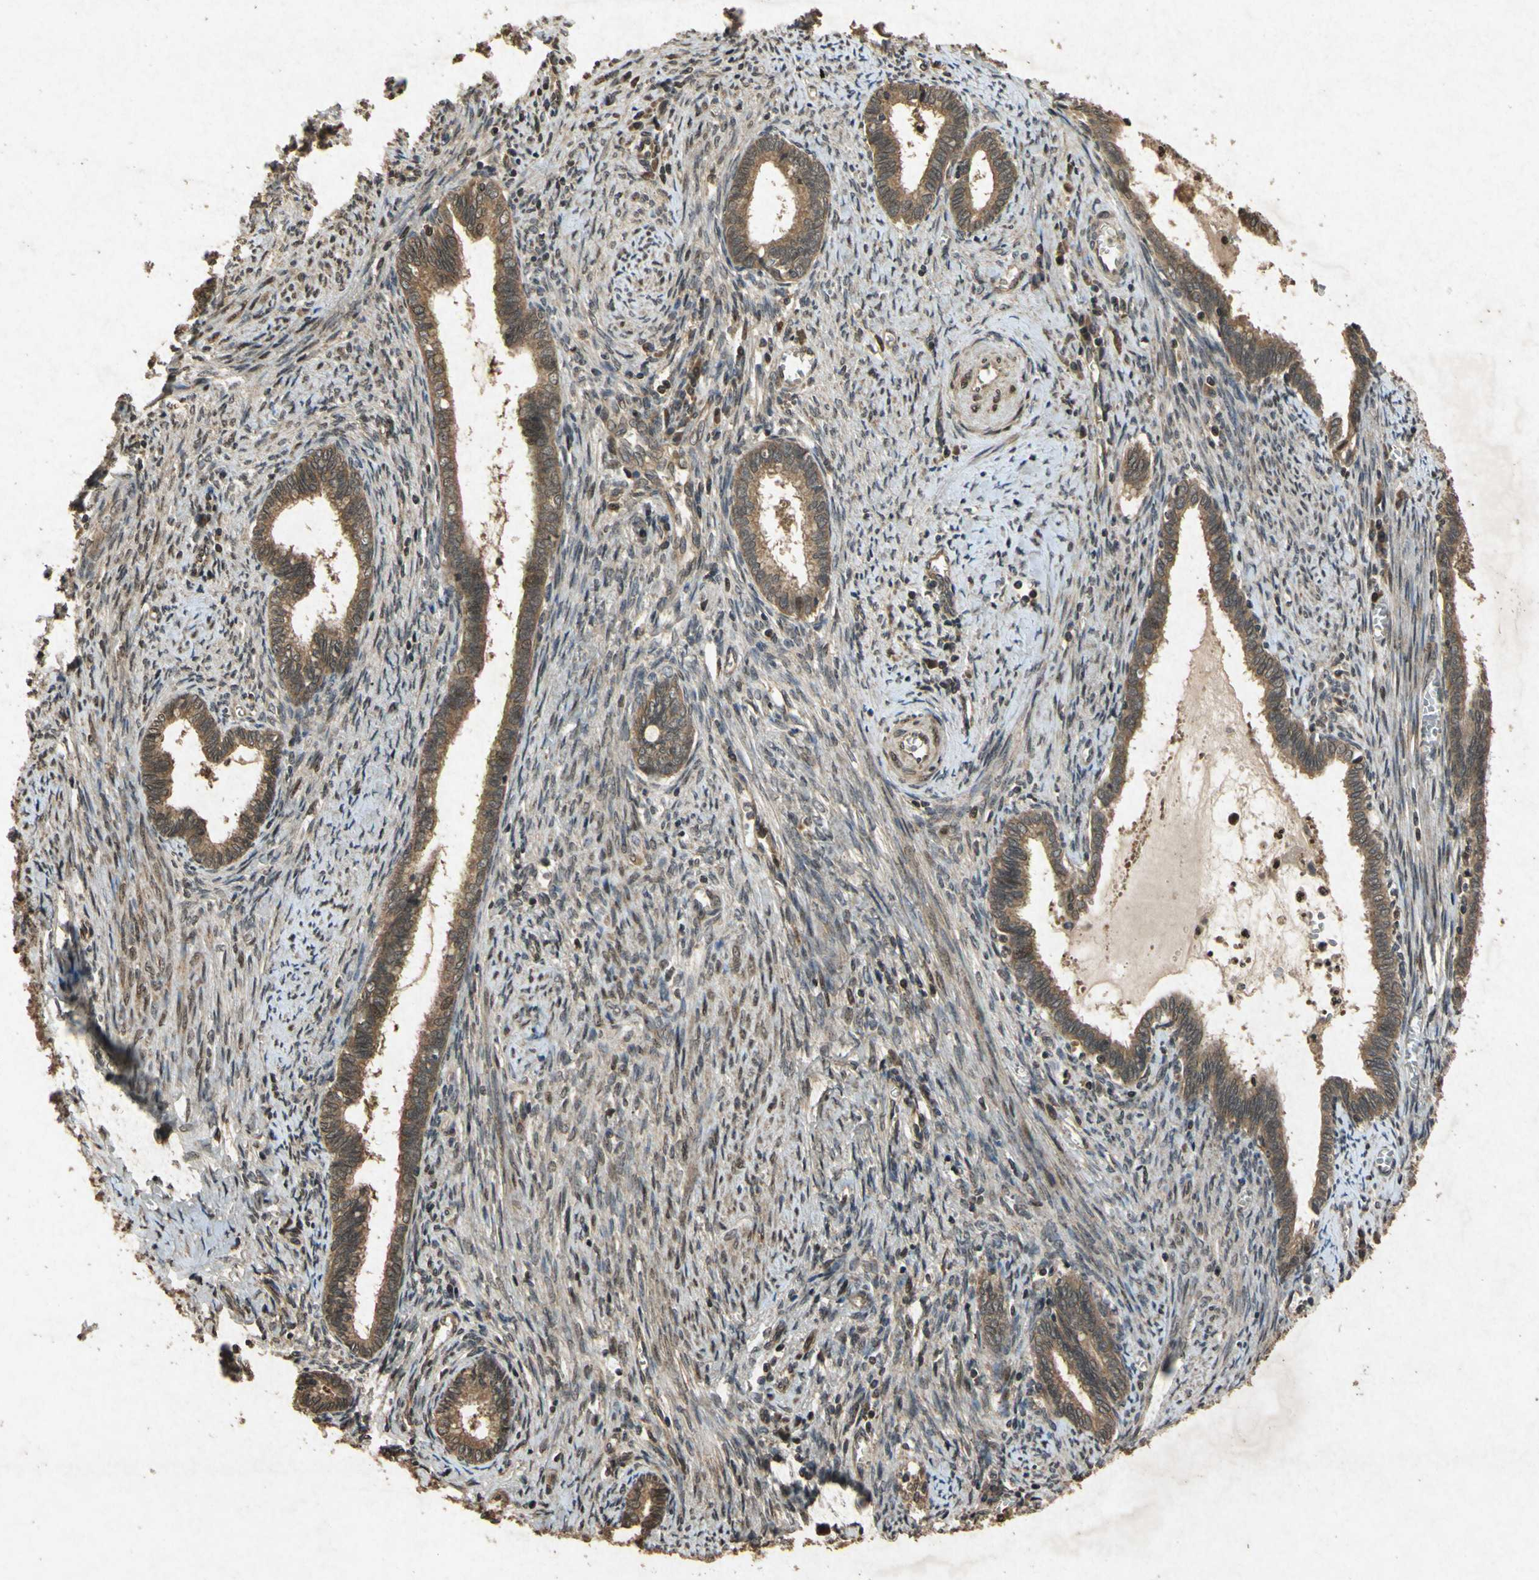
{"staining": {"intensity": "moderate", "quantity": ">75%", "location": "cytoplasmic/membranous"}, "tissue": "cervical cancer", "cell_type": "Tumor cells", "image_type": "cancer", "snomed": [{"axis": "morphology", "description": "Adenocarcinoma, NOS"}, {"axis": "topography", "description": "Cervix"}], "caption": "The histopathology image demonstrates immunohistochemical staining of cervical adenocarcinoma. There is moderate cytoplasmic/membranous expression is present in about >75% of tumor cells.", "gene": "ATP6V1H", "patient": {"sex": "female", "age": 44}}